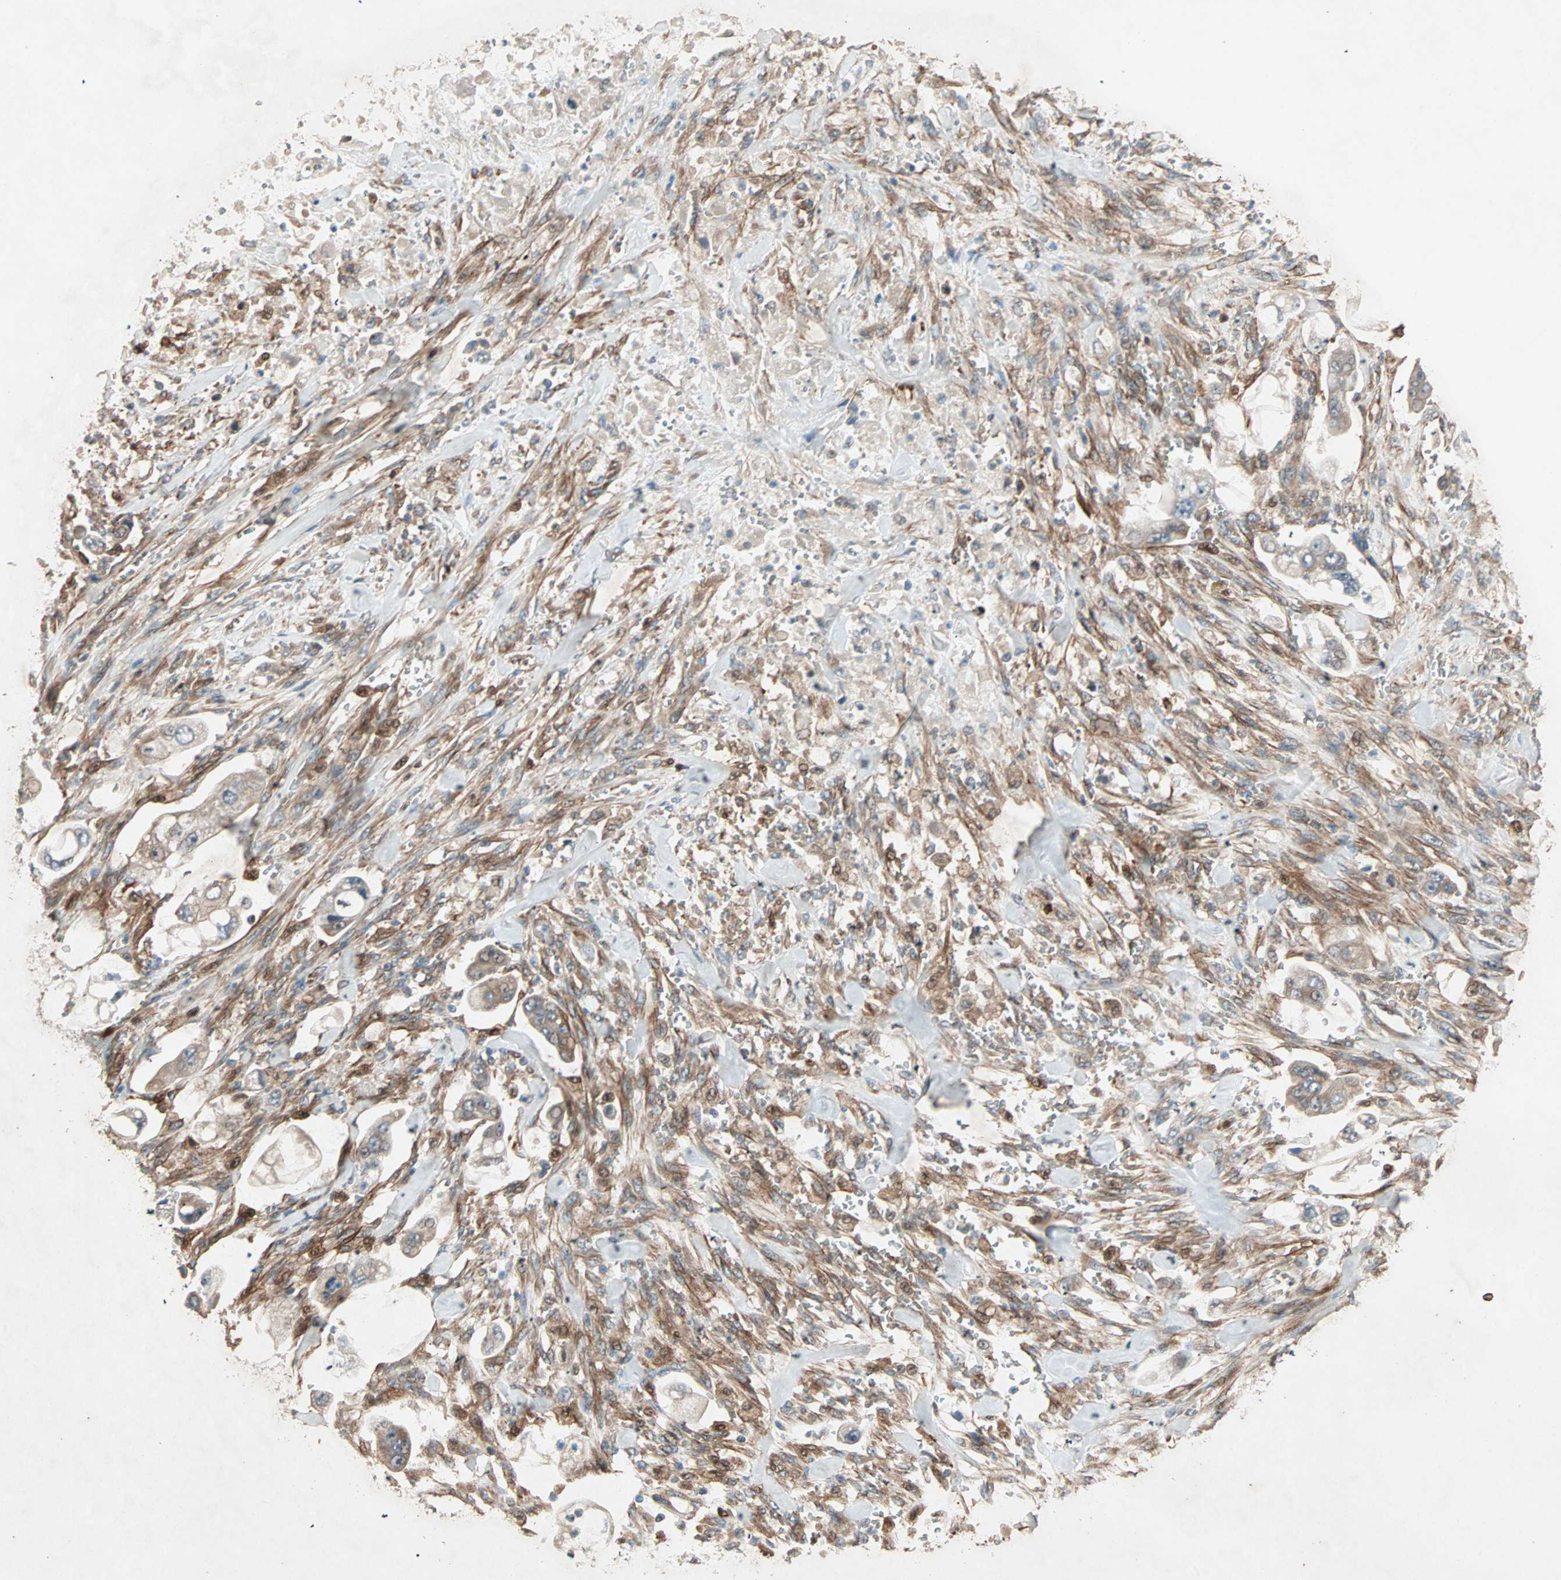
{"staining": {"intensity": "moderate", "quantity": ">75%", "location": "cytoplasmic/membranous"}, "tissue": "stomach cancer", "cell_type": "Tumor cells", "image_type": "cancer", "snomed": [{"axis": "morphology", "description": "Adenocarcinoma, NOS"}, {"axis": "topography", "description": "Stomach"}], "caption": "Moderate cytoplasmic/membranous positivity is present in approximately >75% of tumor cells in stomach adenocarcinoma. Immunohistochemistry stains the protein in brown and the nuclei are stained blue.", "gene": "SDSL", "patient": {"sex": "male", "age": 62}}